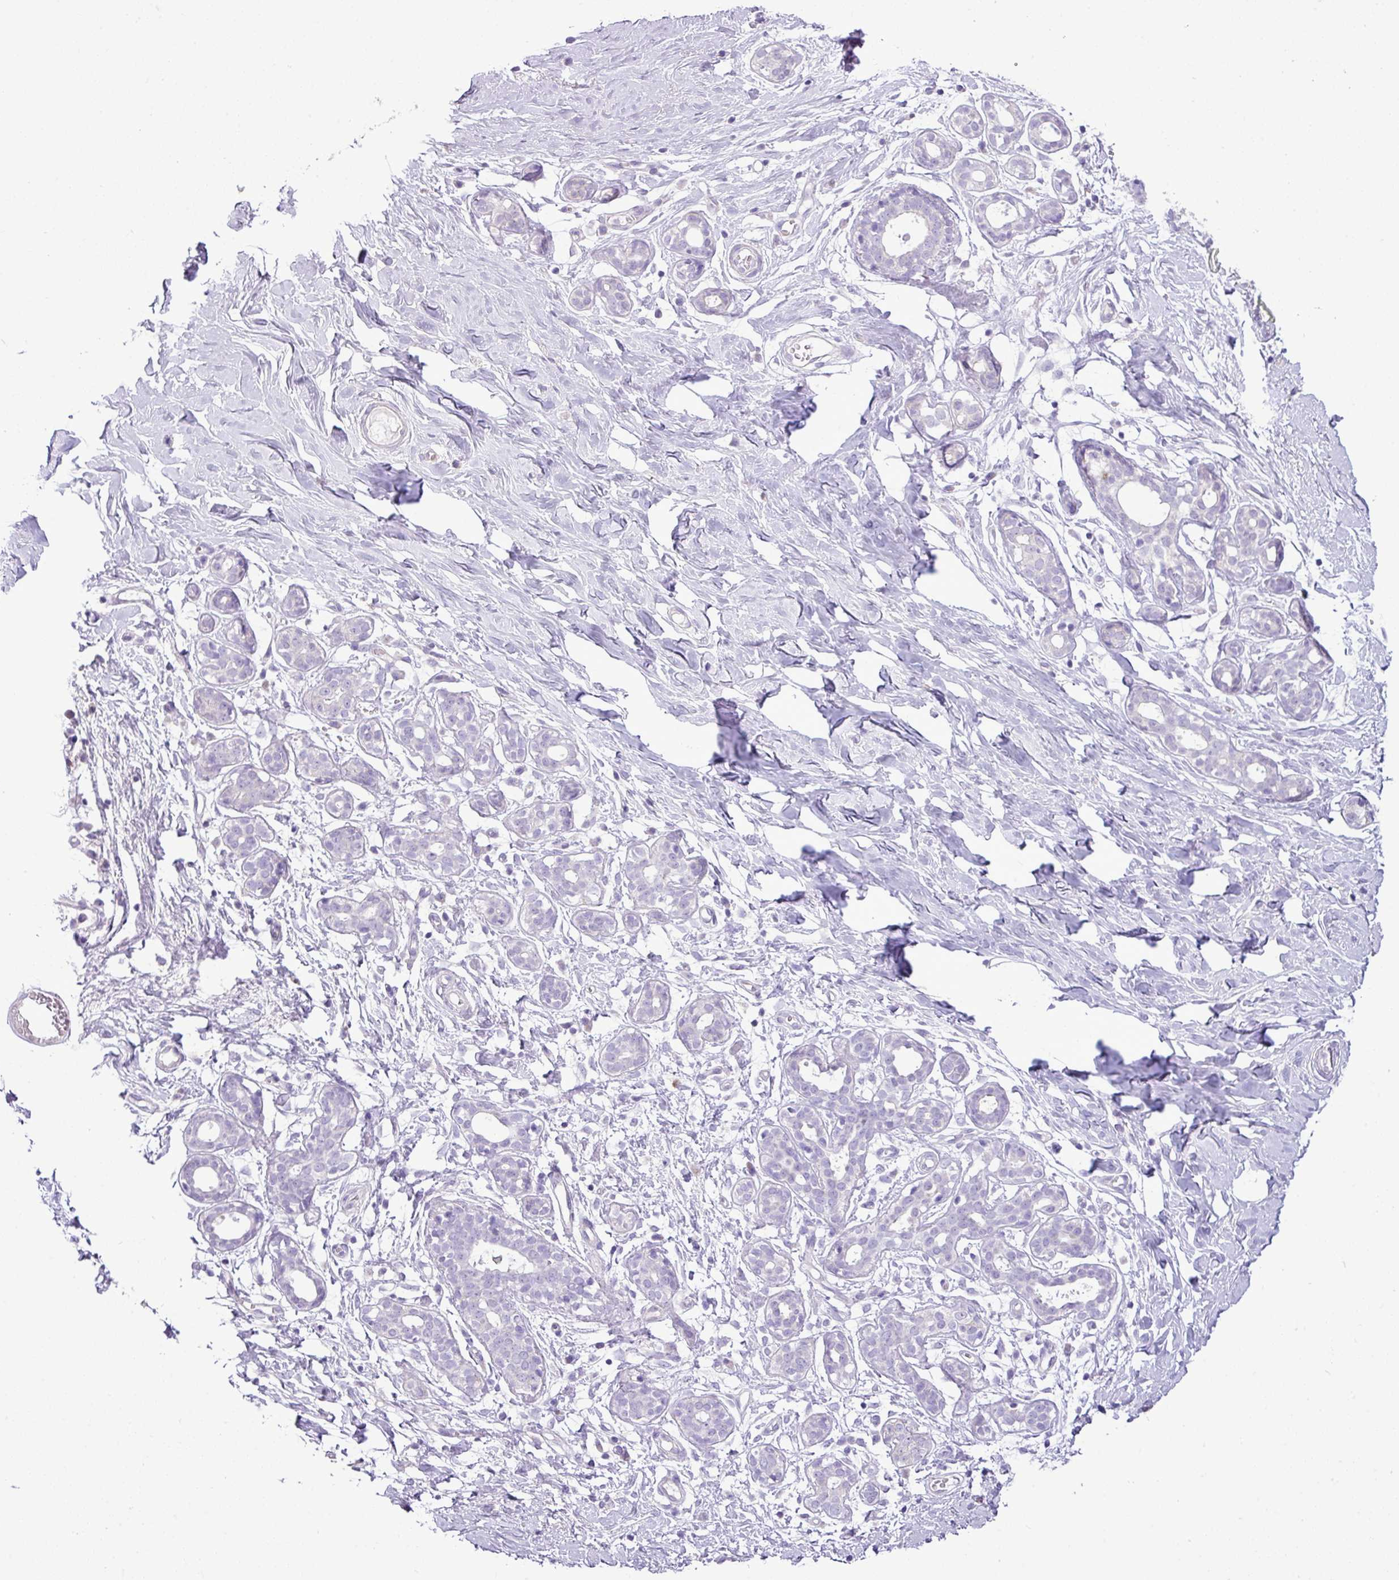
{"staining": {"intensity": "negative", "quantity": "none", "location": "none"}, "tissue": "breast", "cell_type": "Adipocytes", "image_type": "normal", "snomed": [{"axis": "morphology", "description": "Normal tissue, NOS"}, {"axis": "topography", "description": "Breast"}], "caption": "Immunohistochemistry histopathology image of normal breast: breast stained with DAB shows no significant protein expression in adipocytes.", "gene": "ZSCAN5A", "patient": {"sex": "female", "age": 27}}